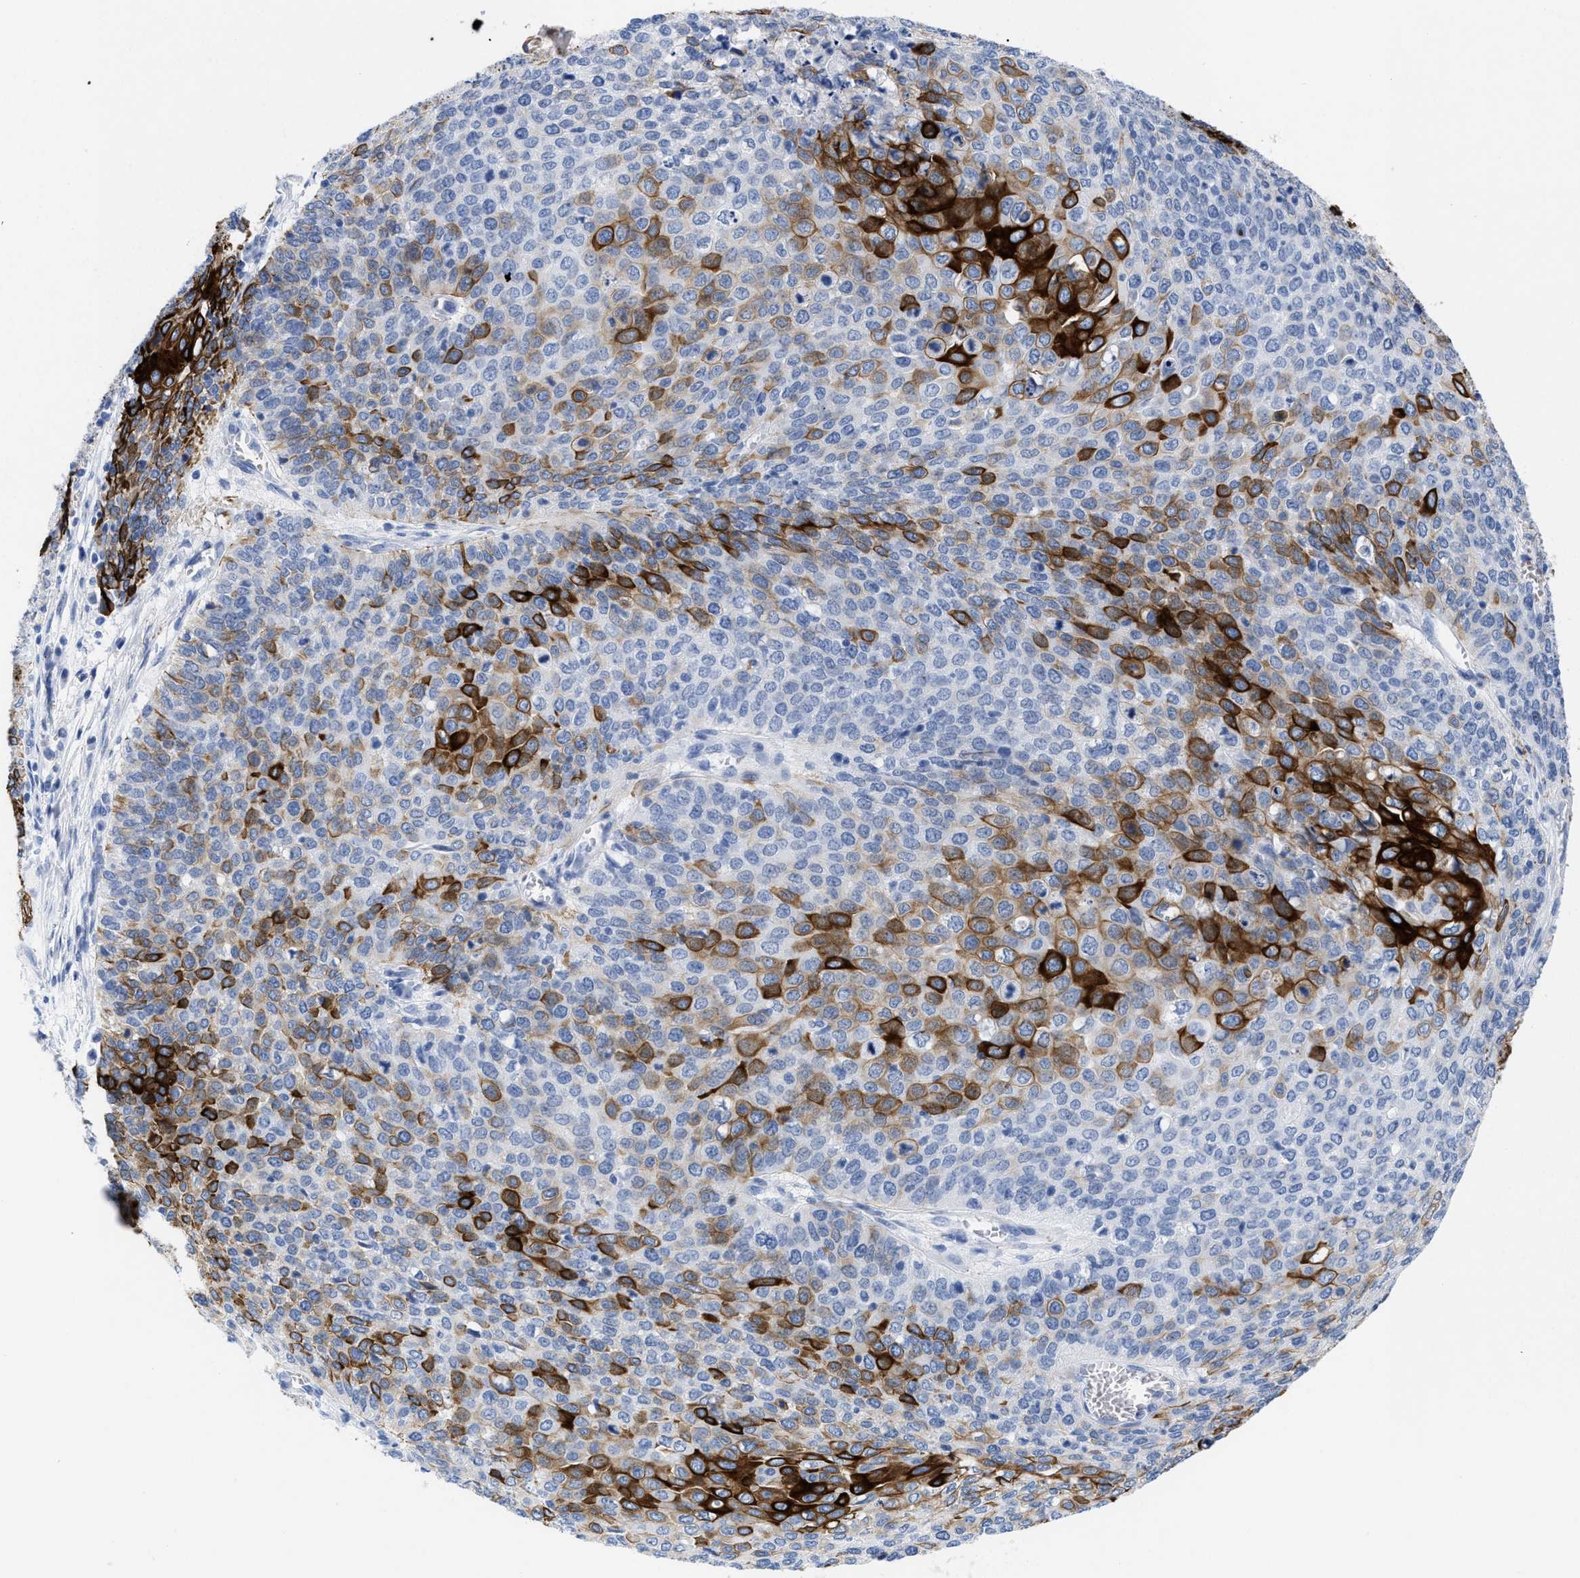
{"staining": {"intensity": "strong", "quantity": "25%-75%", "location": "cytoplasmic/membranous"}, "tissue": "cervical cancer", "cell_type": "Tumor cells", "image_type": "cancer", "snomed": [{"axis": "morphology", "description": "Squamous cell carcinoma, NOS"}, {"axis": "topography", "description": "Cervix"}], "caption": "Immunohistochemical staining of human cervical cancer reveals high levels of strong cytoplasmic/membranous positivity in approximately 25%-75% of tumor cells. The protein is shown in brown color, while the nuclei are stained blue.", "gene": "DUSP26", "patient": {"sex": "female", "age": 39}}